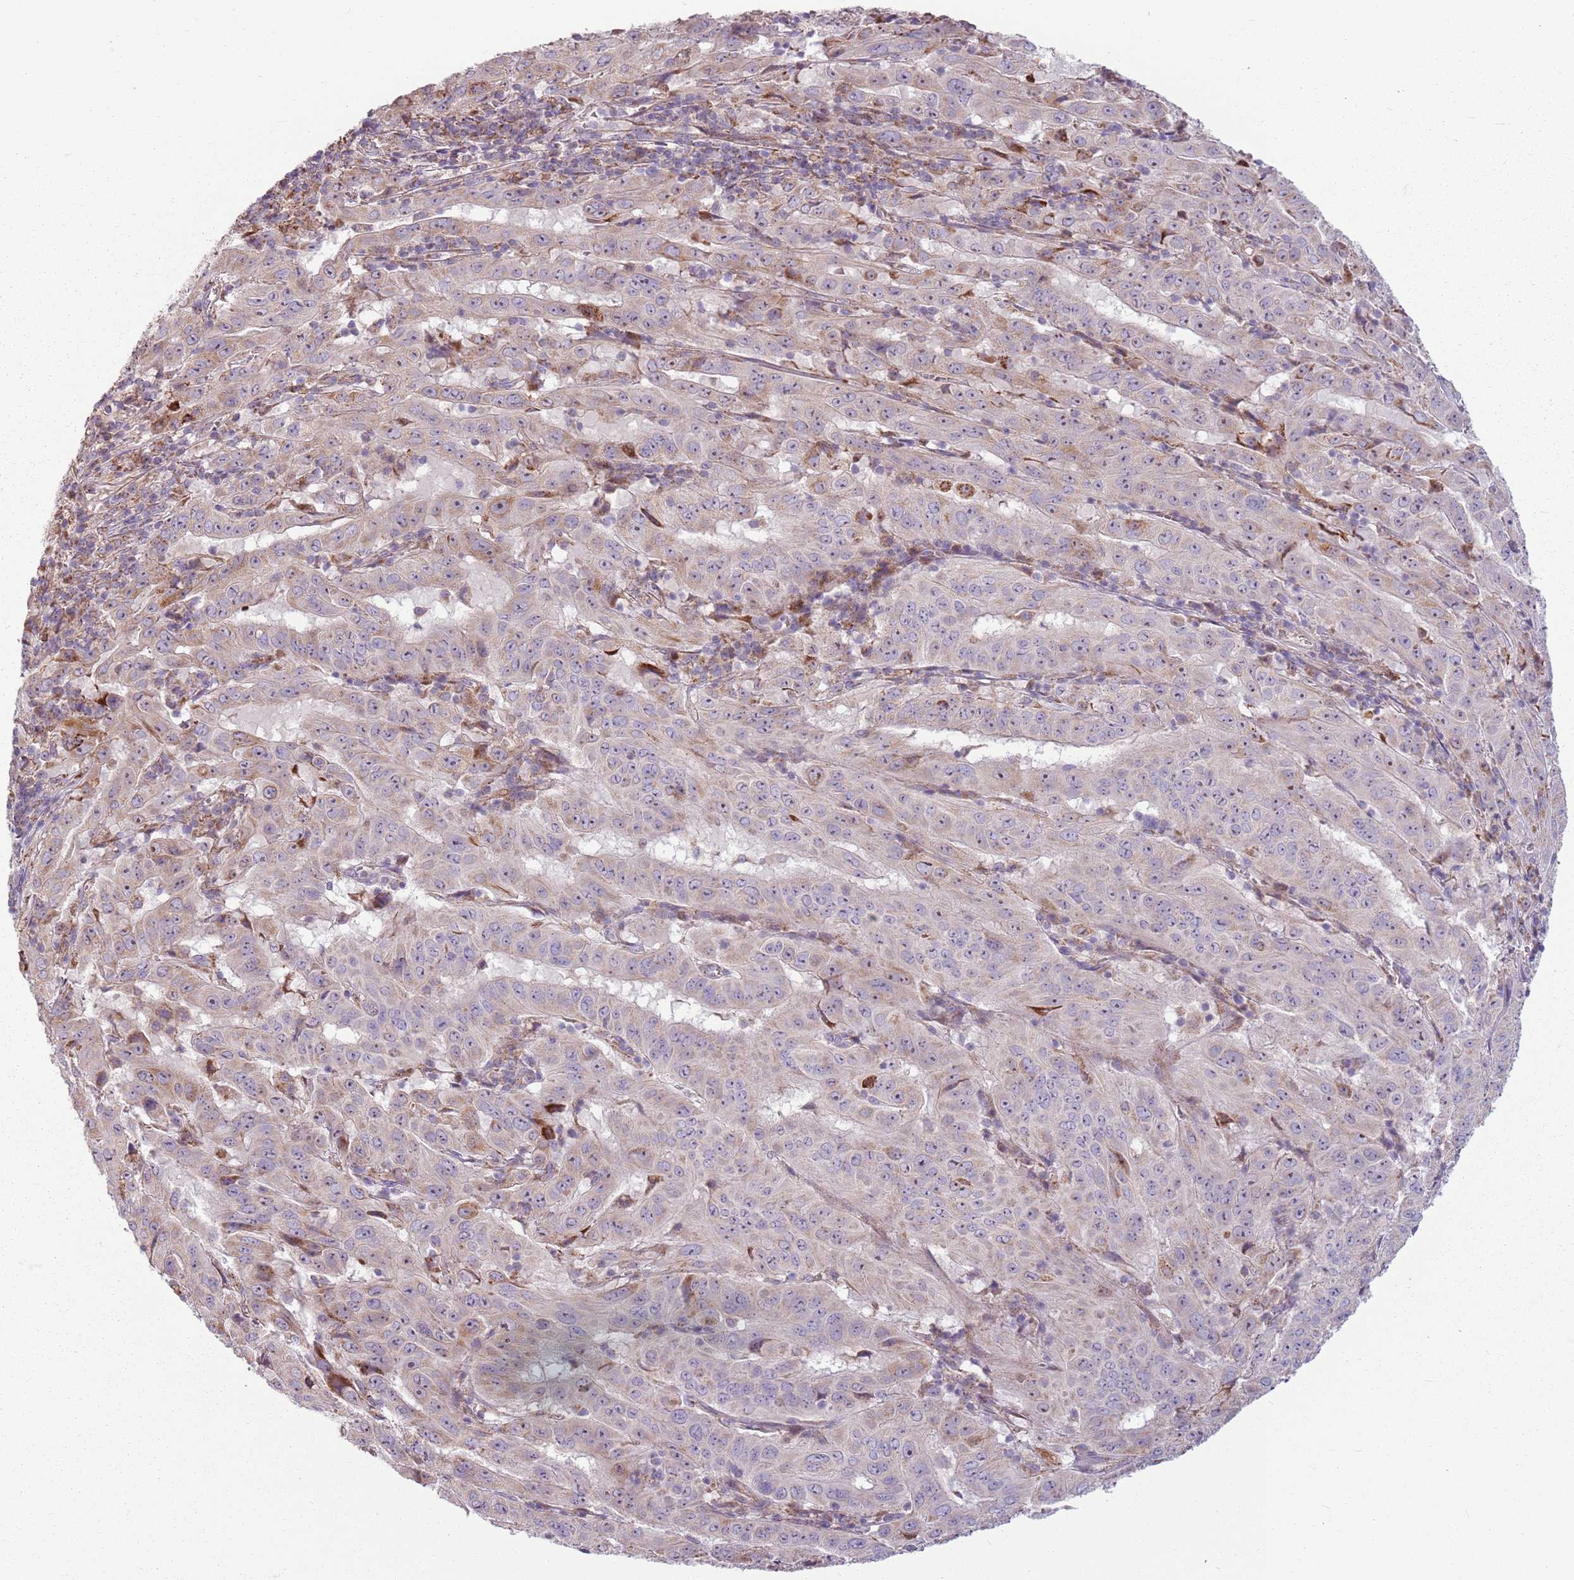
{"staining": {"intensity": "strong", "quantity": "25%-75%", "location": "cytoplasmic/membranous"}, "tissue": "pancreatic cancer", "cell_type": "Tumor cells", "image_type": "cancer", "snomed": [{"axis": "morphology", "description": "Adenocarcinoma, NOS"}, {"axis": "topography", "description": "Pancreas"}], "caption": "High-magnification brightfield microscopy of adenocarcinoma (pancreatic) stained with DAB (brown) and counterstained with hematoxylin (blue). tumor cells exhibit strong cytoplasmic/membranous staining is appreciated in about25%-75% of cells.", "gene": "ZNF530", "patient": {"sex": "male", "age": 63}}